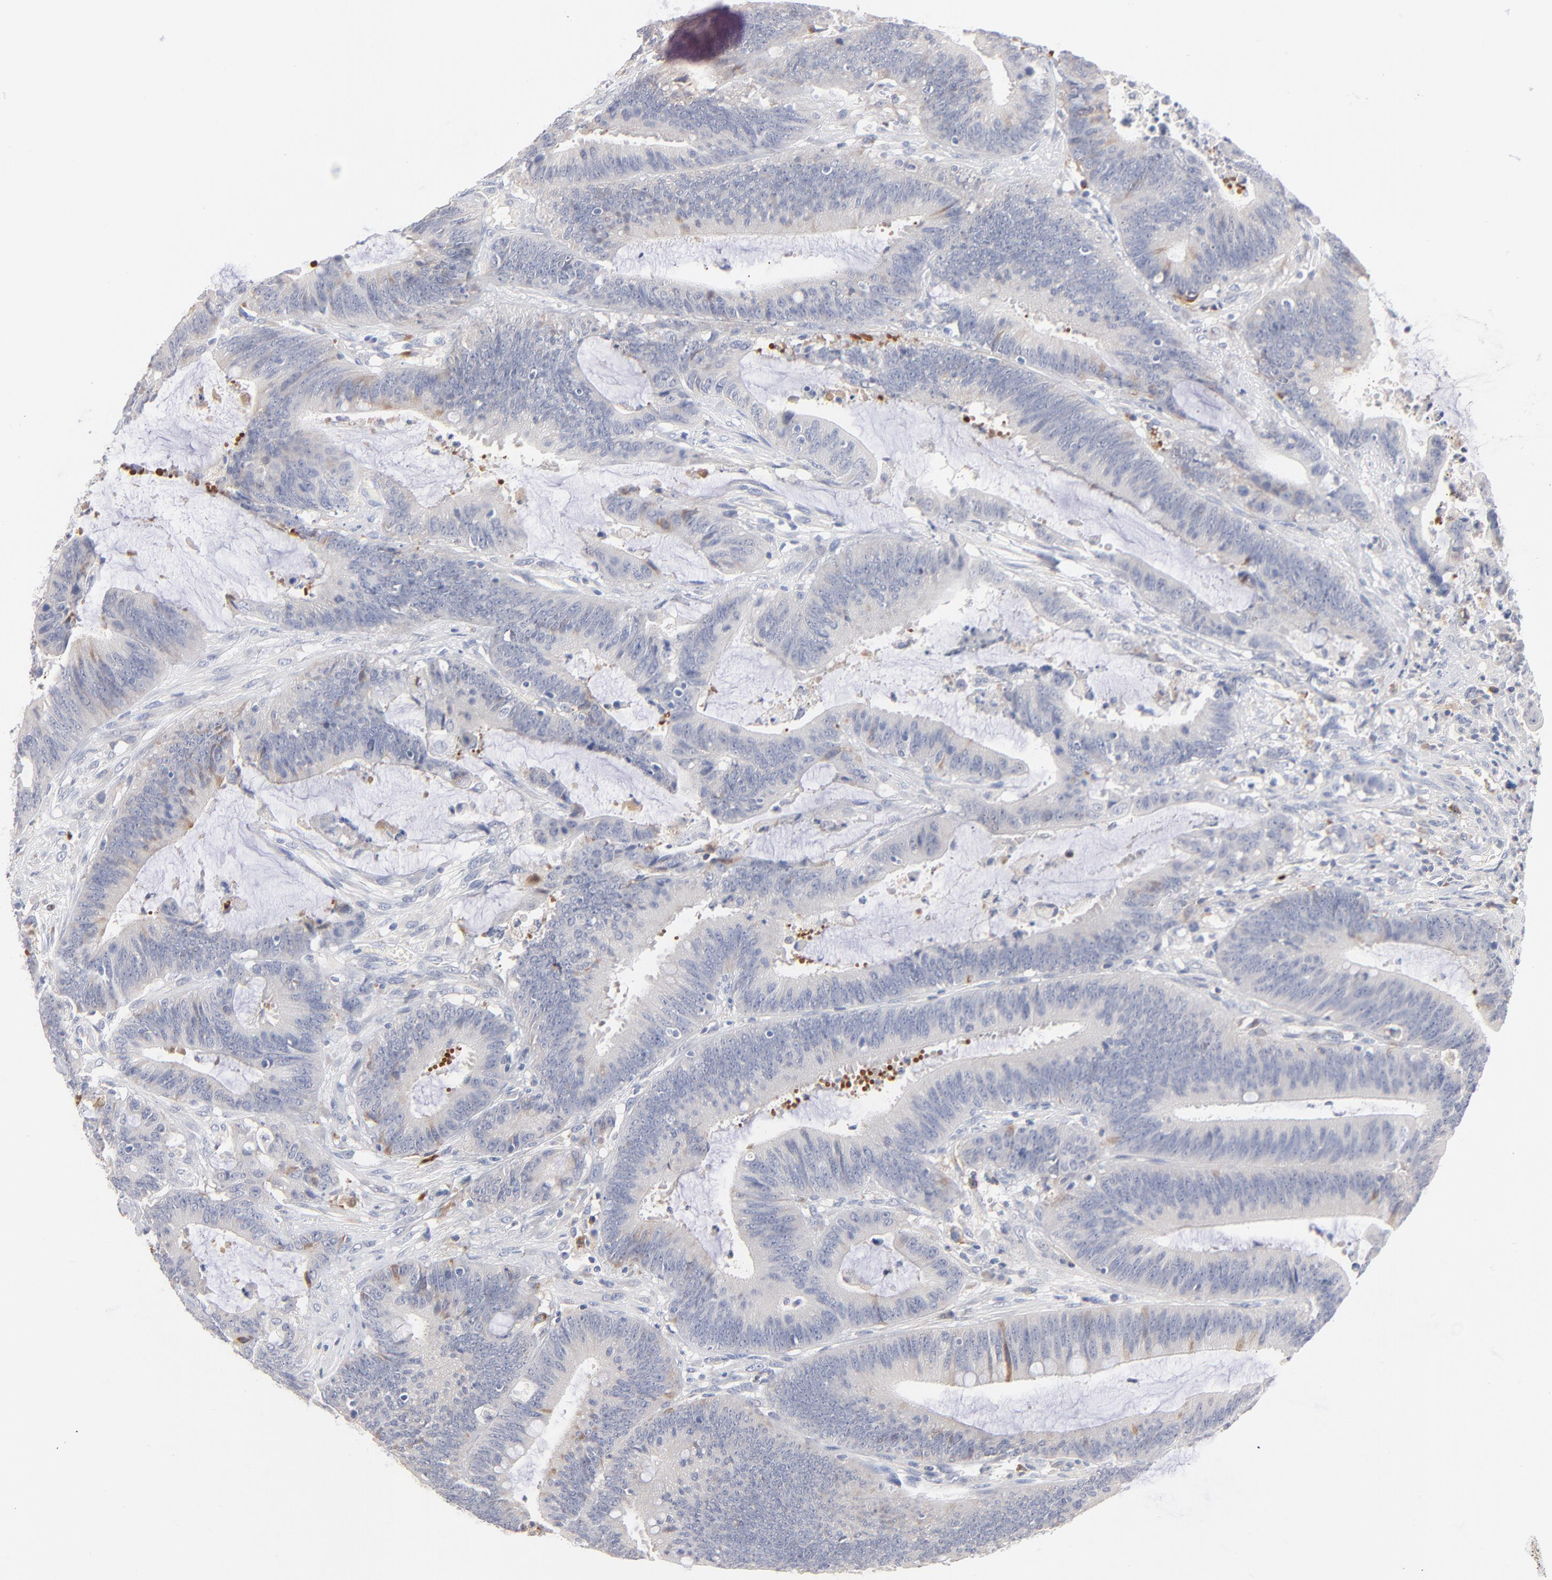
{"staining": {"intensity": "weak", "quantity": "<25%", "location": "cytoplasmic/membranous"}, "tissue": "colorectal cancer", "cell_type": "Tumor cells", "image_type": "cancer", "snomed": [{"axis": "morphology", "description": "Adenocarcinoma, NOS"}, {"axis": "topography", "description": "Rectum"}], "caption": "High magnification brightfield microscopy of colorectal adenocarcinoma stained with DAB (3,3'-diaminobenzidine) (brown) and counterstained with hematoxylin (blue): tumor cells show no significant expression.", "gene": "F12", "patient": {"sex": "female", "age": 66}}